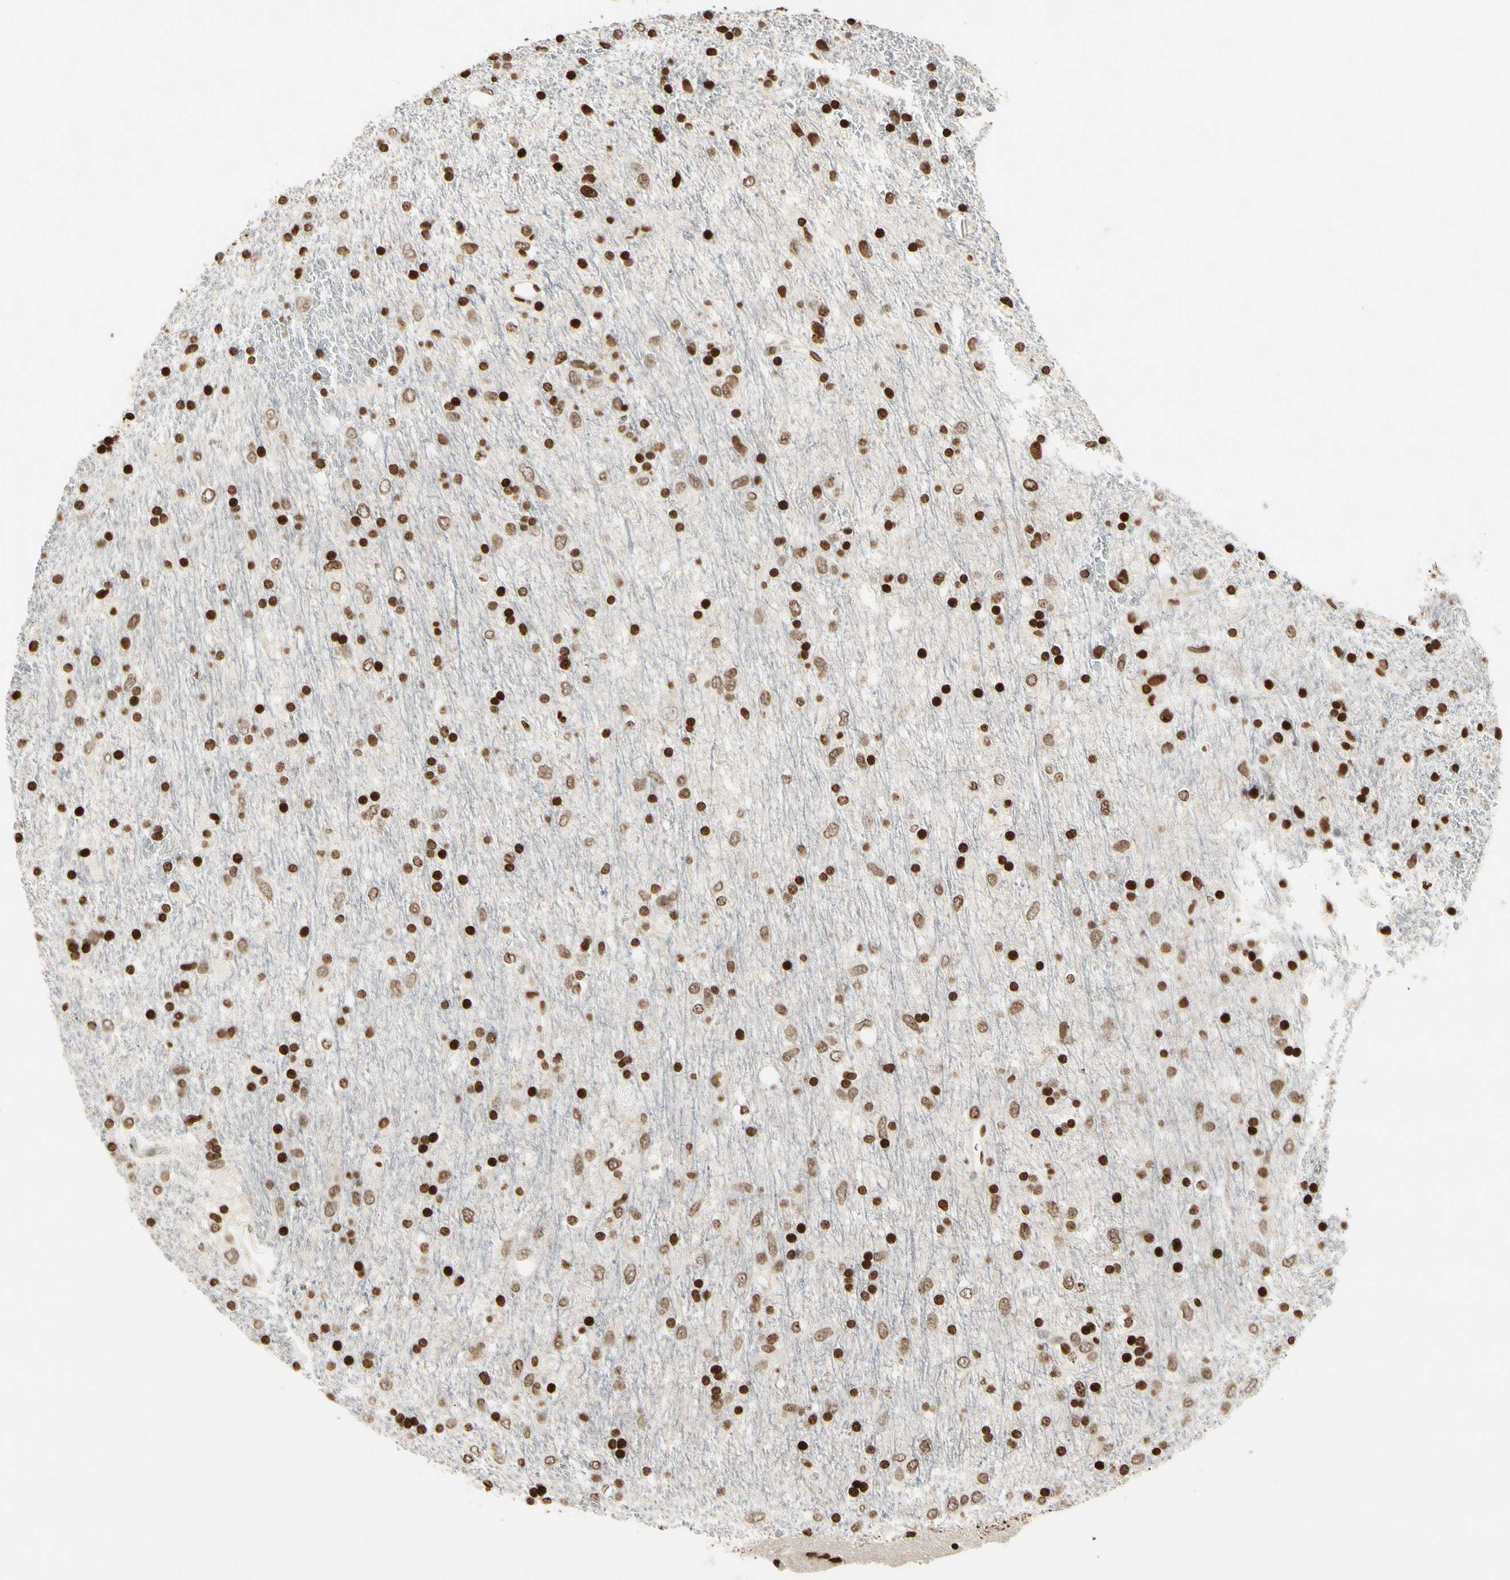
{"staining": {"intensity": "strong", "quantity": "25%-75%", "location": "nuclear"}, "tissue": "glioma", "cell_type": "Tumor cells", "image_type": "cancer", "snomed": [{"axis": "morphology", "description": "Glioma, malignant, Low grade"}, {"axis": "topography", "description": "Brain"}], "caption": "Immunohistochemistry (IHC) (DAB) staining of human glioma exhibits strong nuclear protein staining in about 25%-75% of tumor cells.", "gene": "RORA", "patient": {"sex": "male", "age": 77}}